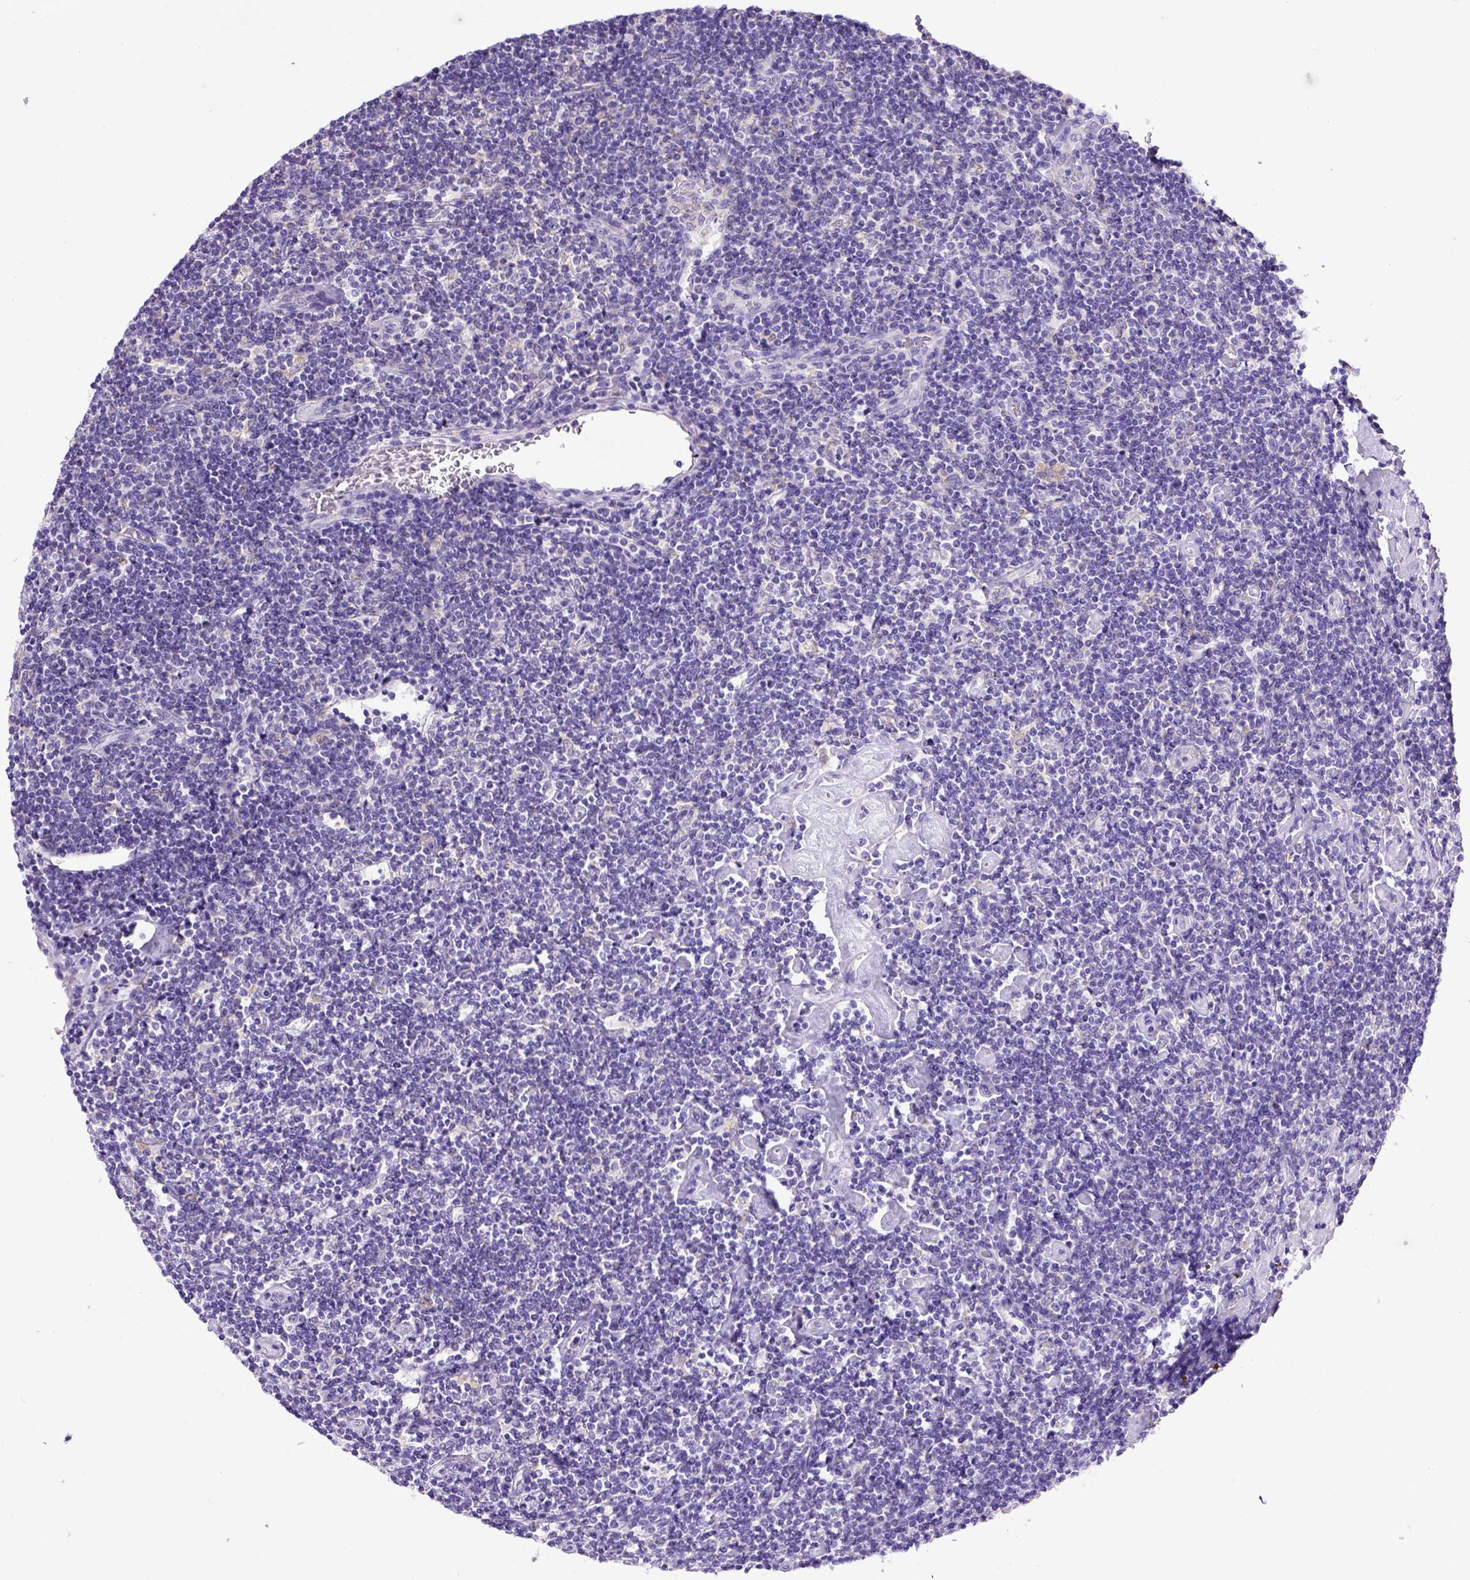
{"staining": {"intensity": "negative", "quantity": "none", "location": "none"}, "tissue": "lymphoma", "cell_type": "Tumor cells", "image_type": "cancer", "snomed": [{"axis": "morphology", "description": "Hodgkin's disease, NOS"}, {"axis": "topography", "description": "Lymph node"}], "caption": "Tumor cells show no significant protein positivity in lymphoma.", "gene": "SPEF1", "patient": {"sex": "male", "age": 40}}